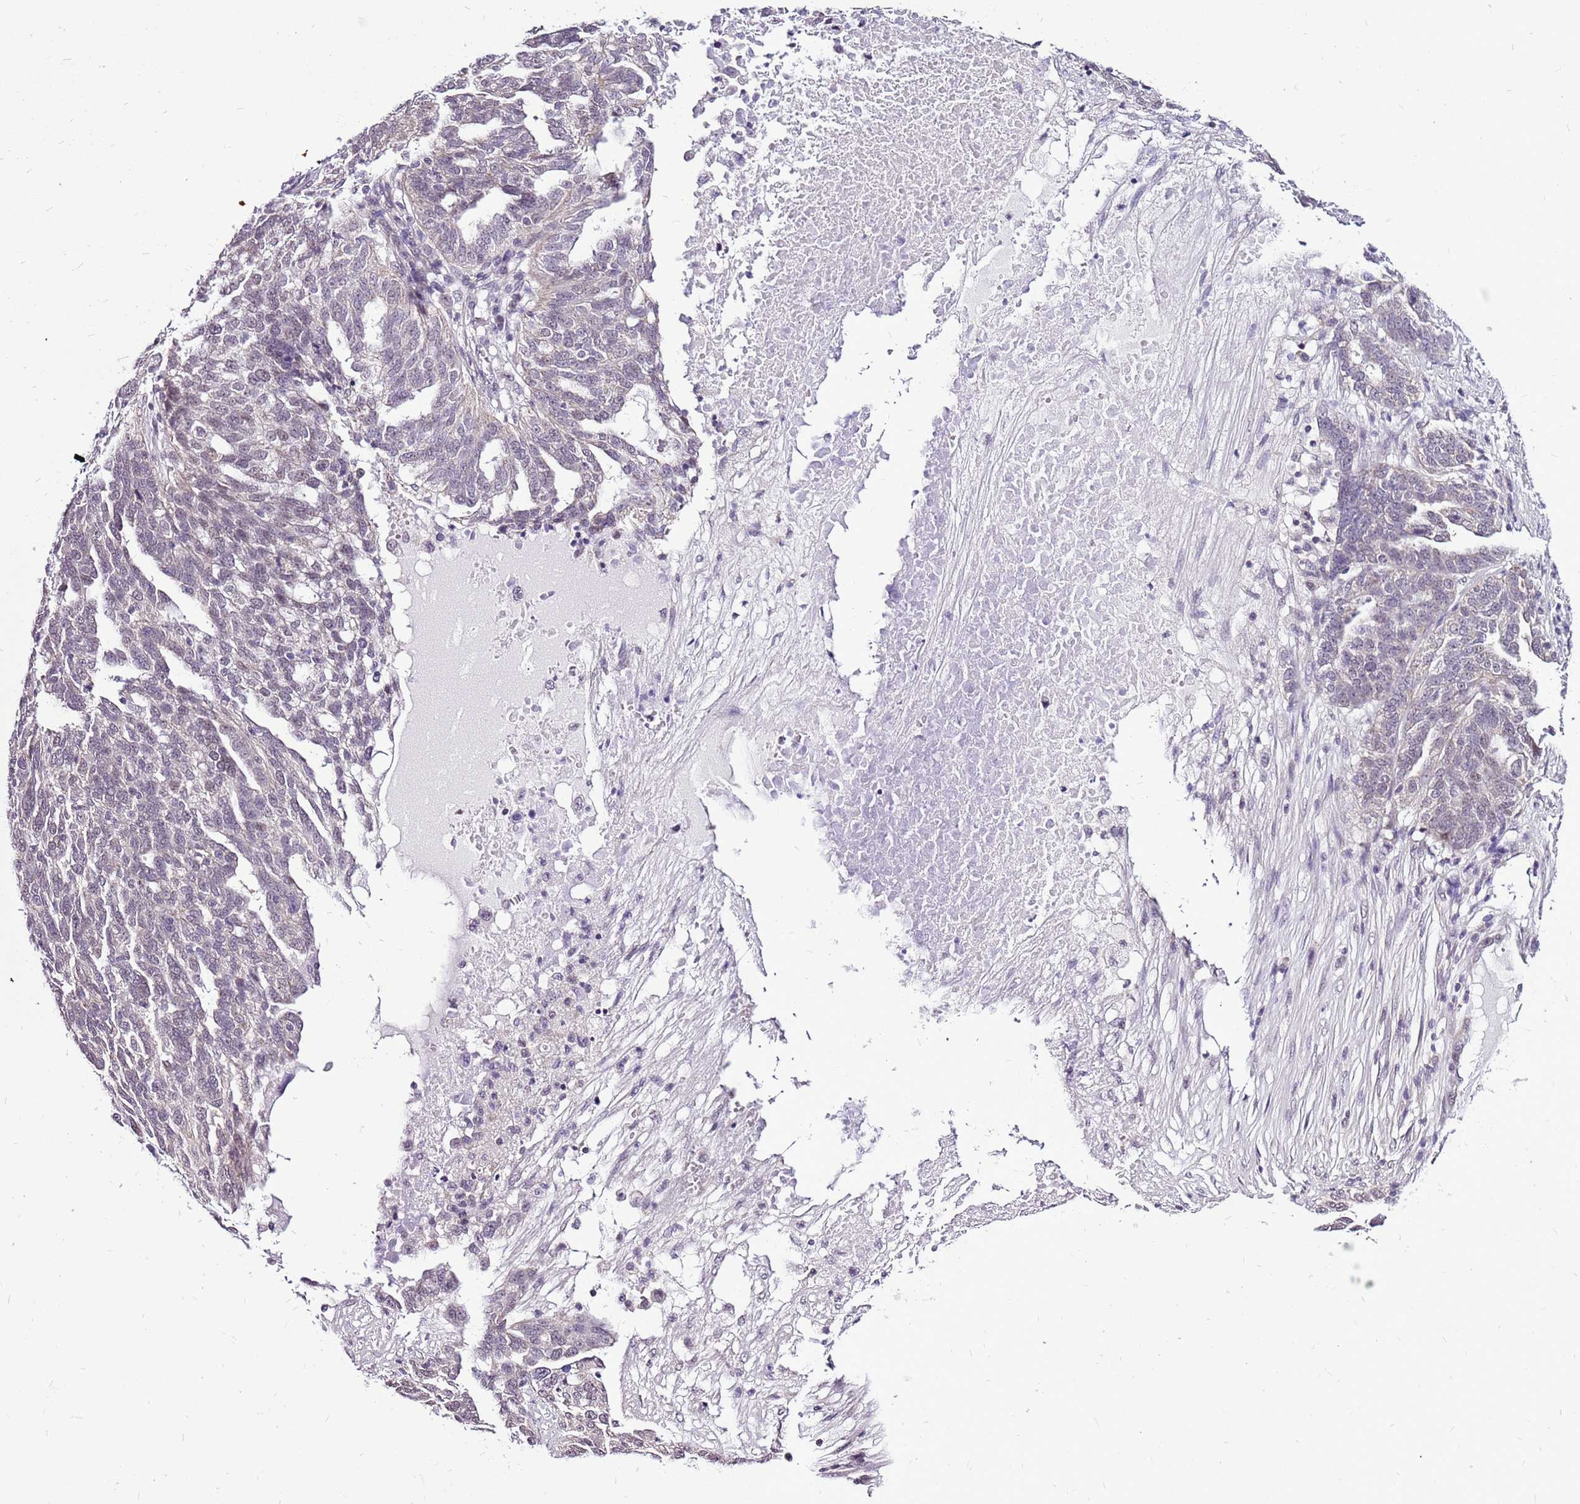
{"staining": {"intensity": "negative", "quantity": "none", "location": "none"}, "tissue": "ovarian cancer", "cell_type": "Tumor cells", "image_type": "cancer", "snomed": [{"axis": "morphology", "description": "Cystadenocarcinoma, serous, NOS"}, {"axis": "topography", "description": "Ovary"}], "caption": "Immunohistochemistry (IHC) photomicrograph of neoplastic tissue: ovarian cancer (serous cystadenocarcinoma) stained with DAB (3,3'-diaminobenzidine) demonstrates no significant protein positivity in tumor cells. (DAB (3,3'-diaminobenzidine) IHC visualized using brightfield microscopy, high magnification).", "gene": "CCDC166", "patient": {"sex": "female", "age": 59}}